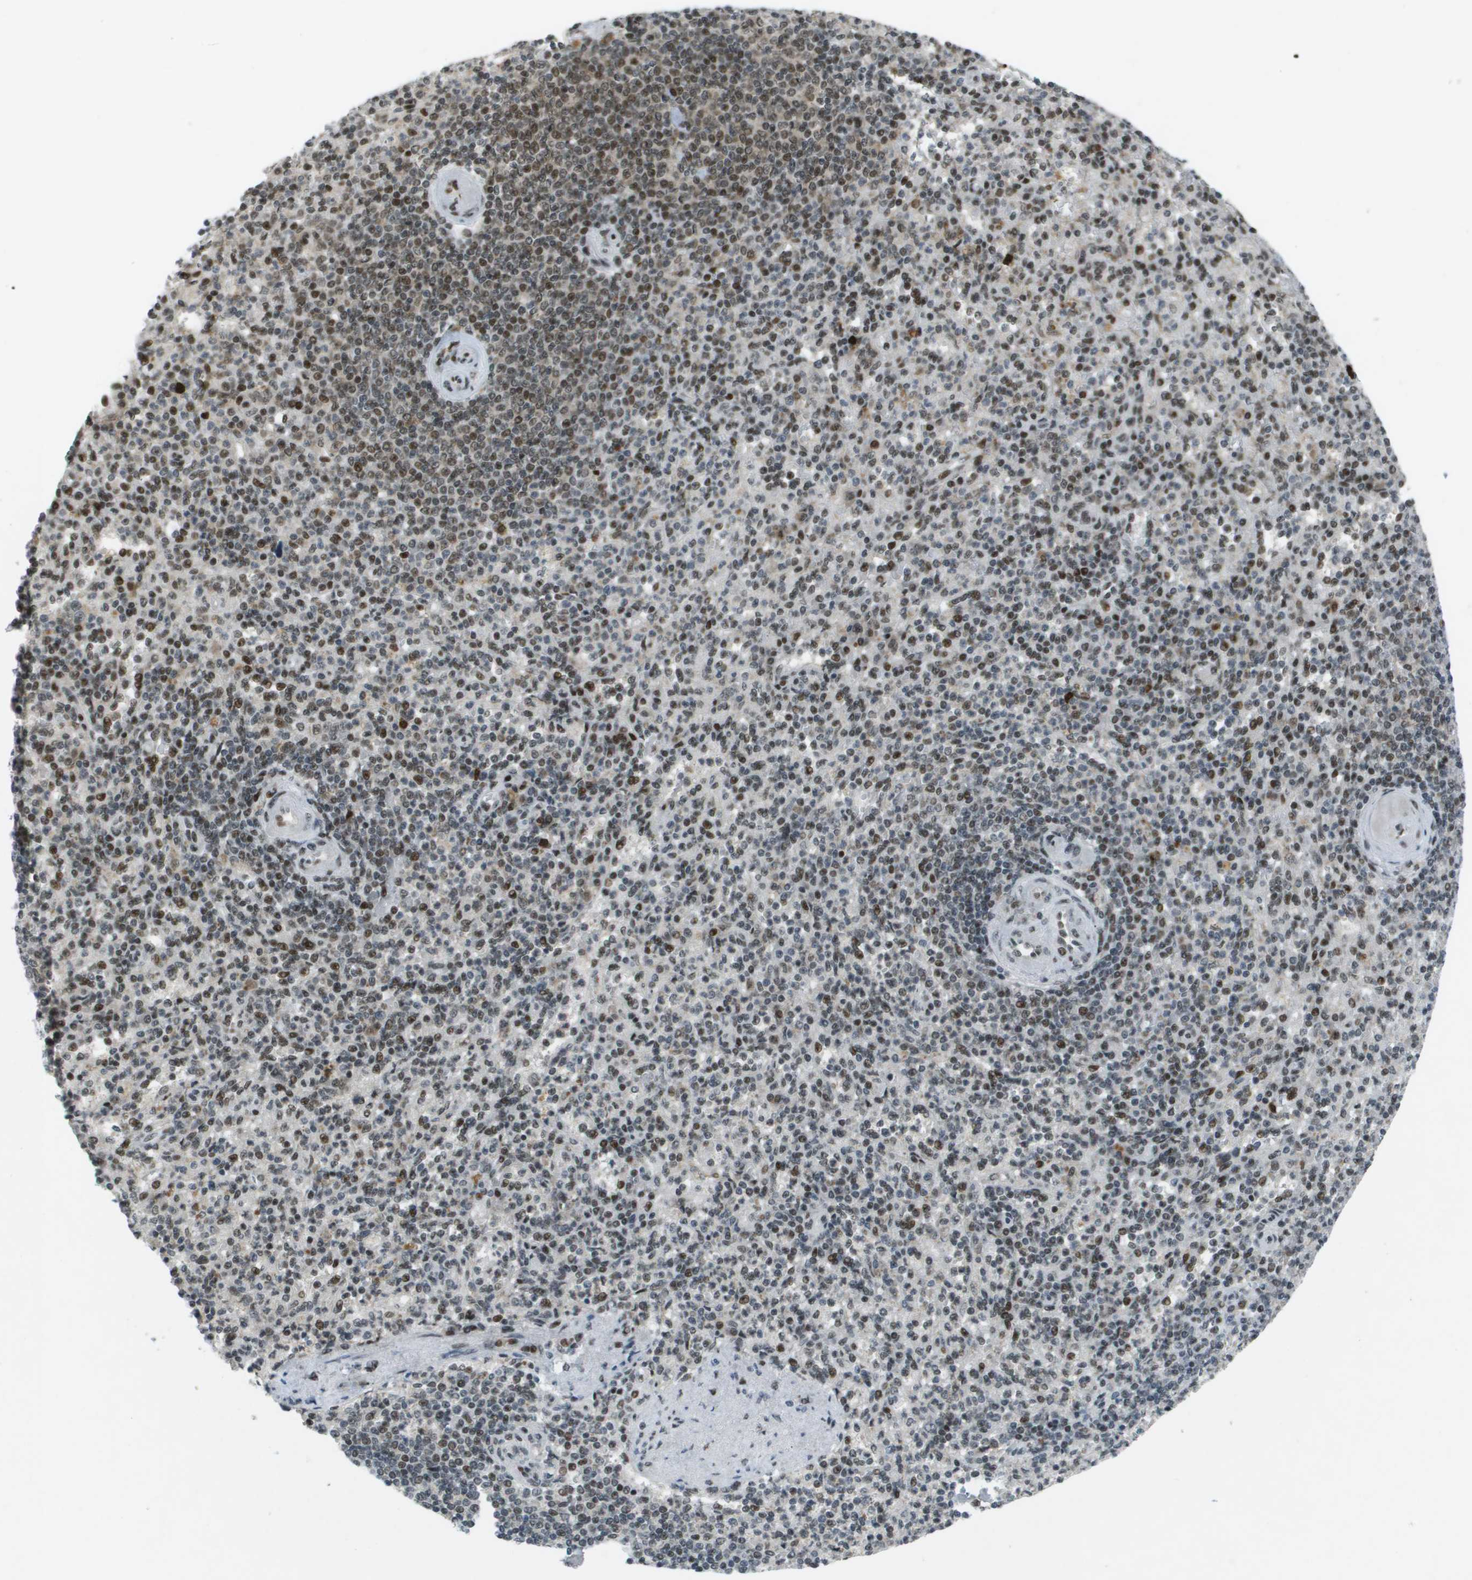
{"staining": {"intensity": "strong", "quantity": "25%-75%", "location": "nuclear"}, "tissue": "spleen", "cell_type": "Cells in red pulp", "image_type": "normal", "snomed": [{"axis": "morphology", "description": "Normal tissue, NOS"}, {"axis": "topography", "description": "Spleen"}], "caption": "A high-resolution histopathology image shows IHC staining of unremarkable spleen, which demonstrates strong nuclear expression in approximately 25%-75% of cells in red pulp. Nuclei are stained in blue.", "gene": "IRF7", "patient": {"sex": "female", "age": 74}}